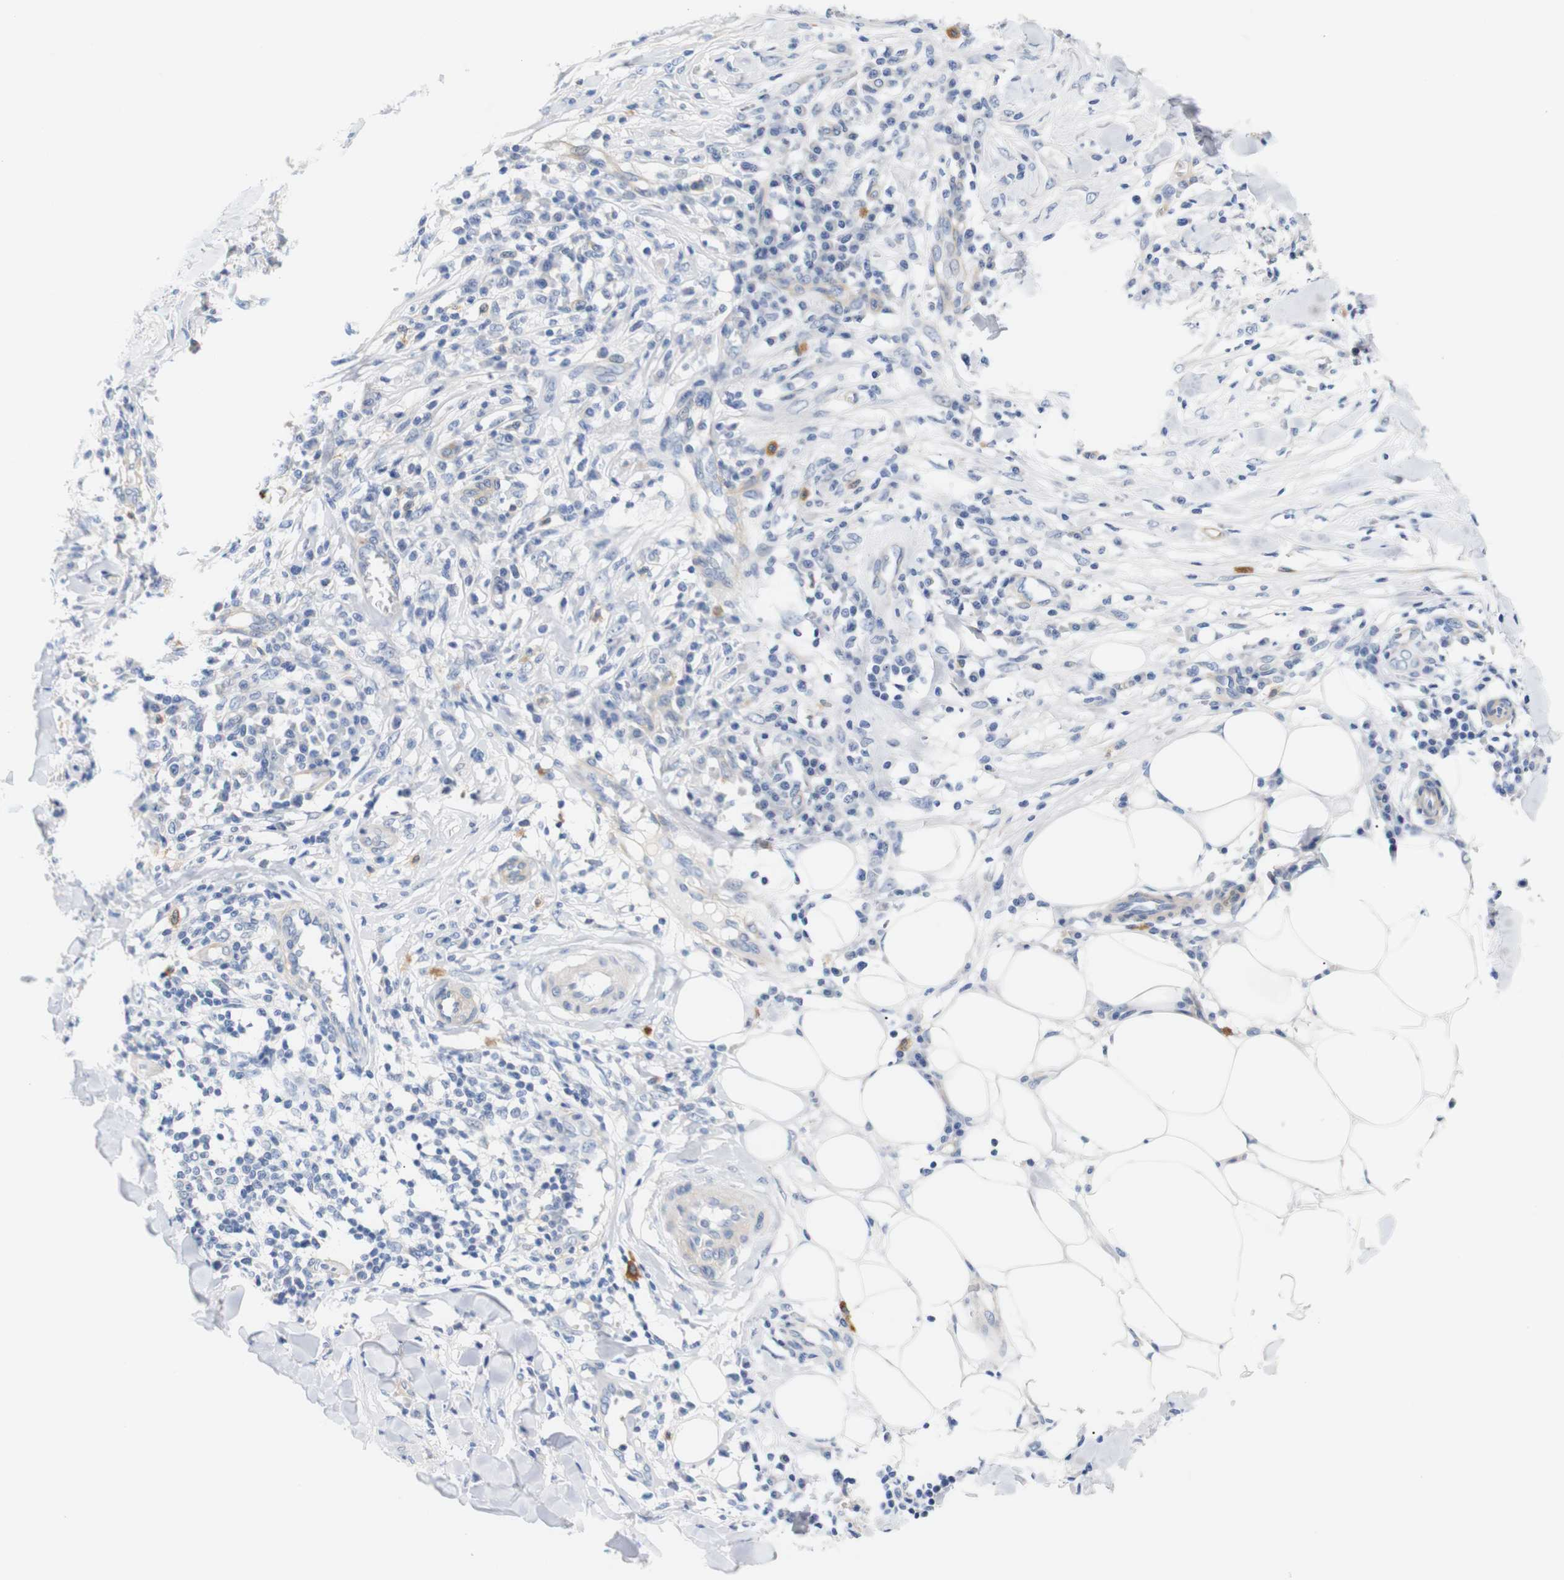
{"staining": {"intensity": "negative", "quantity": "none", "location": "none"}, "tissue": "skin cancer", "cell_type": "Tumor cells", "image_type": "cancer", "snomed": [{"axis": "morphology", "description": "Squamous cell carcinoma, NOS"}, {"axis": "topography", "description": "Skin"}], "caption": "Immunohistochemistry (IHC) histopathology image of human squamous cell carcinoma (skin) stained for a protein (brown), which reveals no expression in tumor cells. The staining was performed using DAB (3,3'-diaminobenzidine) to visualize the protein expression in brown, while the nuclei were stained in blue with hematoxylin (Magnification: 20x).", "gene": "STMN3", "patient": {"sex": "male", "age": 24}}